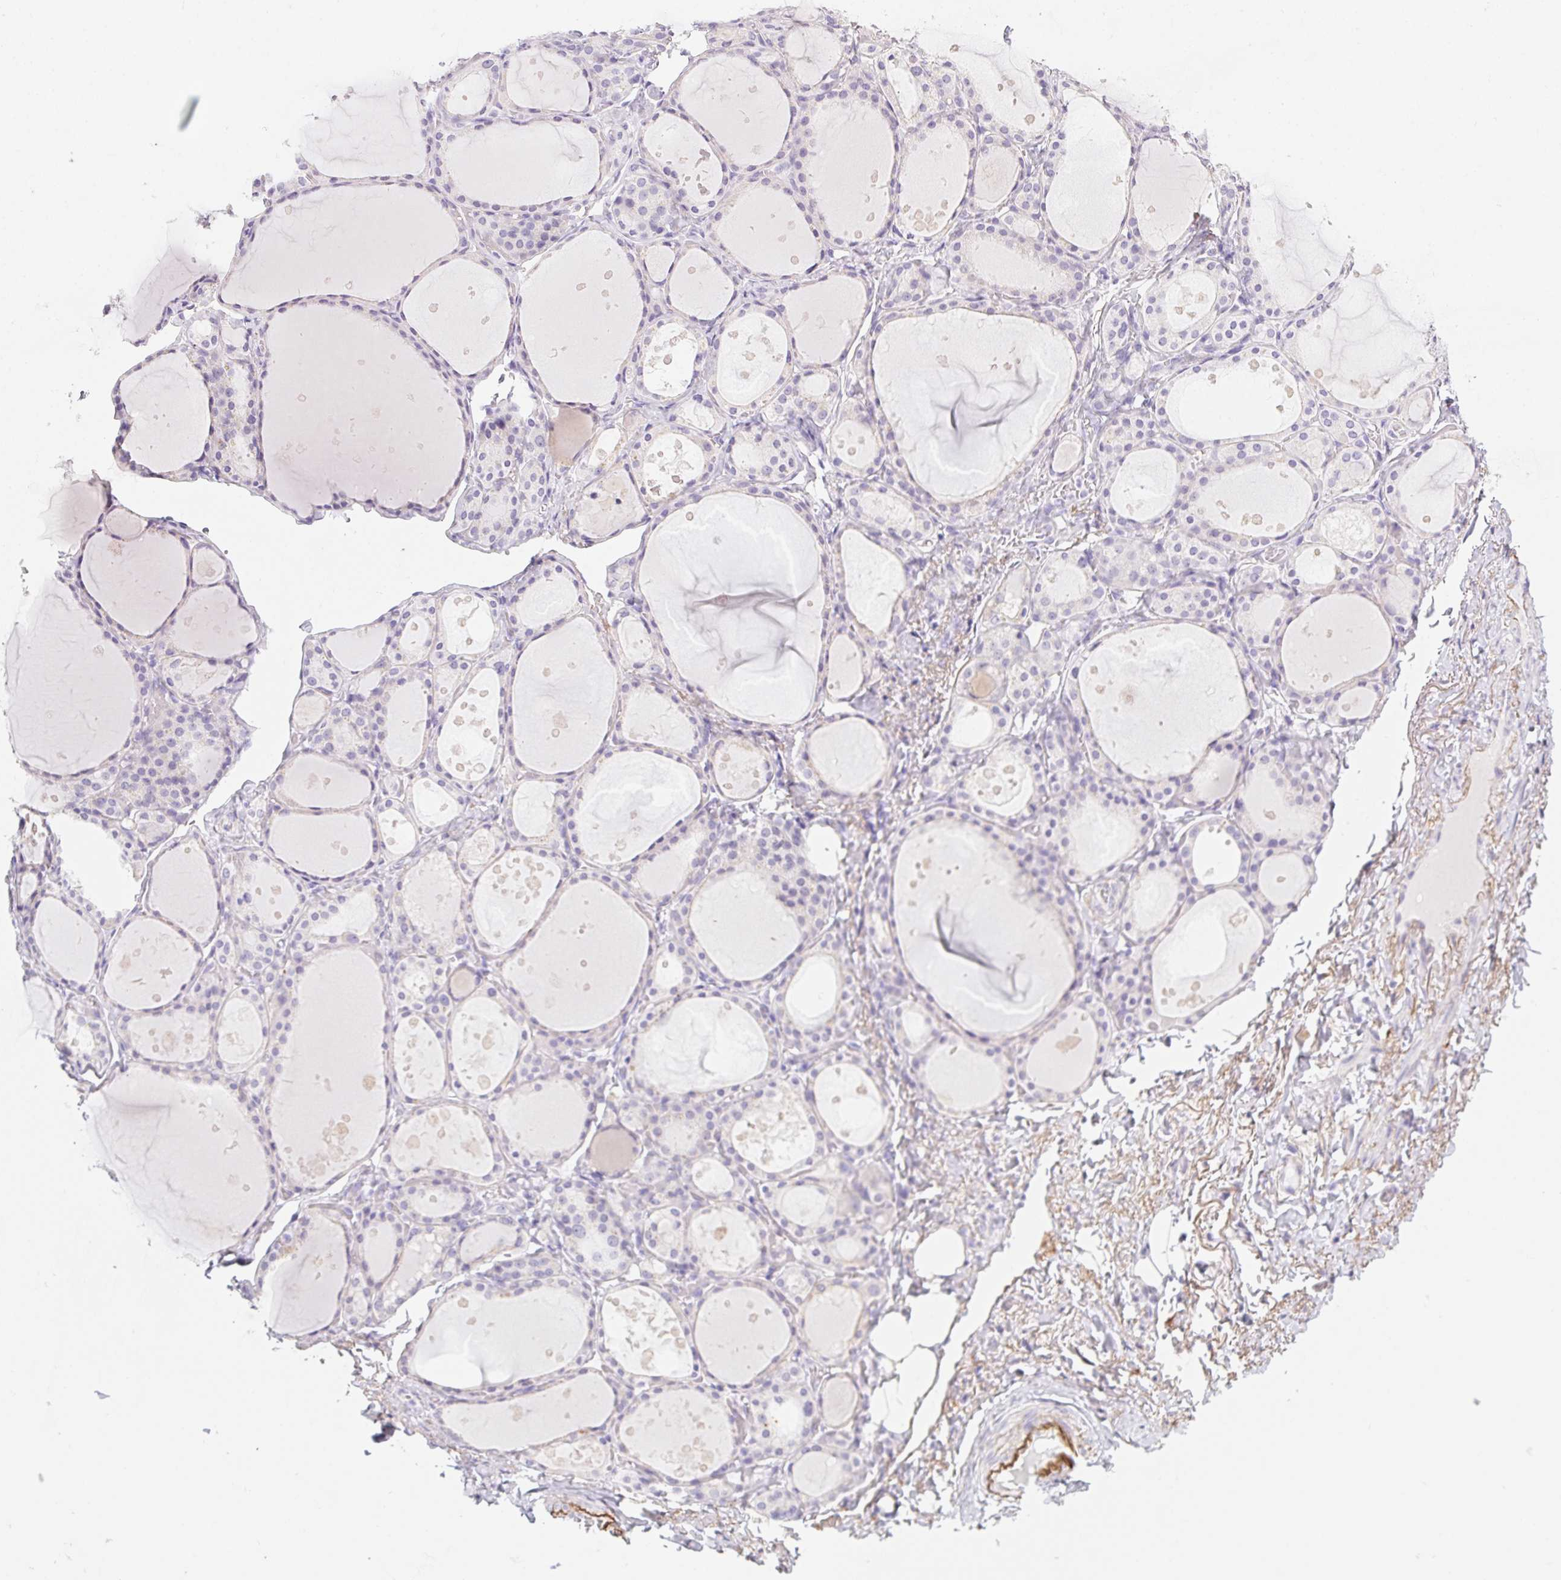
{"staining": {"intensity": "negative", "quantity": "none", "location": "none"}, "tissue": "thyroid gland", "cell_type": "Glandular cells", "image_type": "normal", "snomed": [{"axis": "morphology", "description": "Normal tissue, NOS"}, {"axis": "topography", "description": "Thyroid gland"}], "caption": "Immunohistochemistry photomicrograph of unremarkable thyroid gland stained for a protein (brown), which shows no expression in glandular cells.", "gene": "MYL4", "patient": {"sex": "male", "age": 68}}